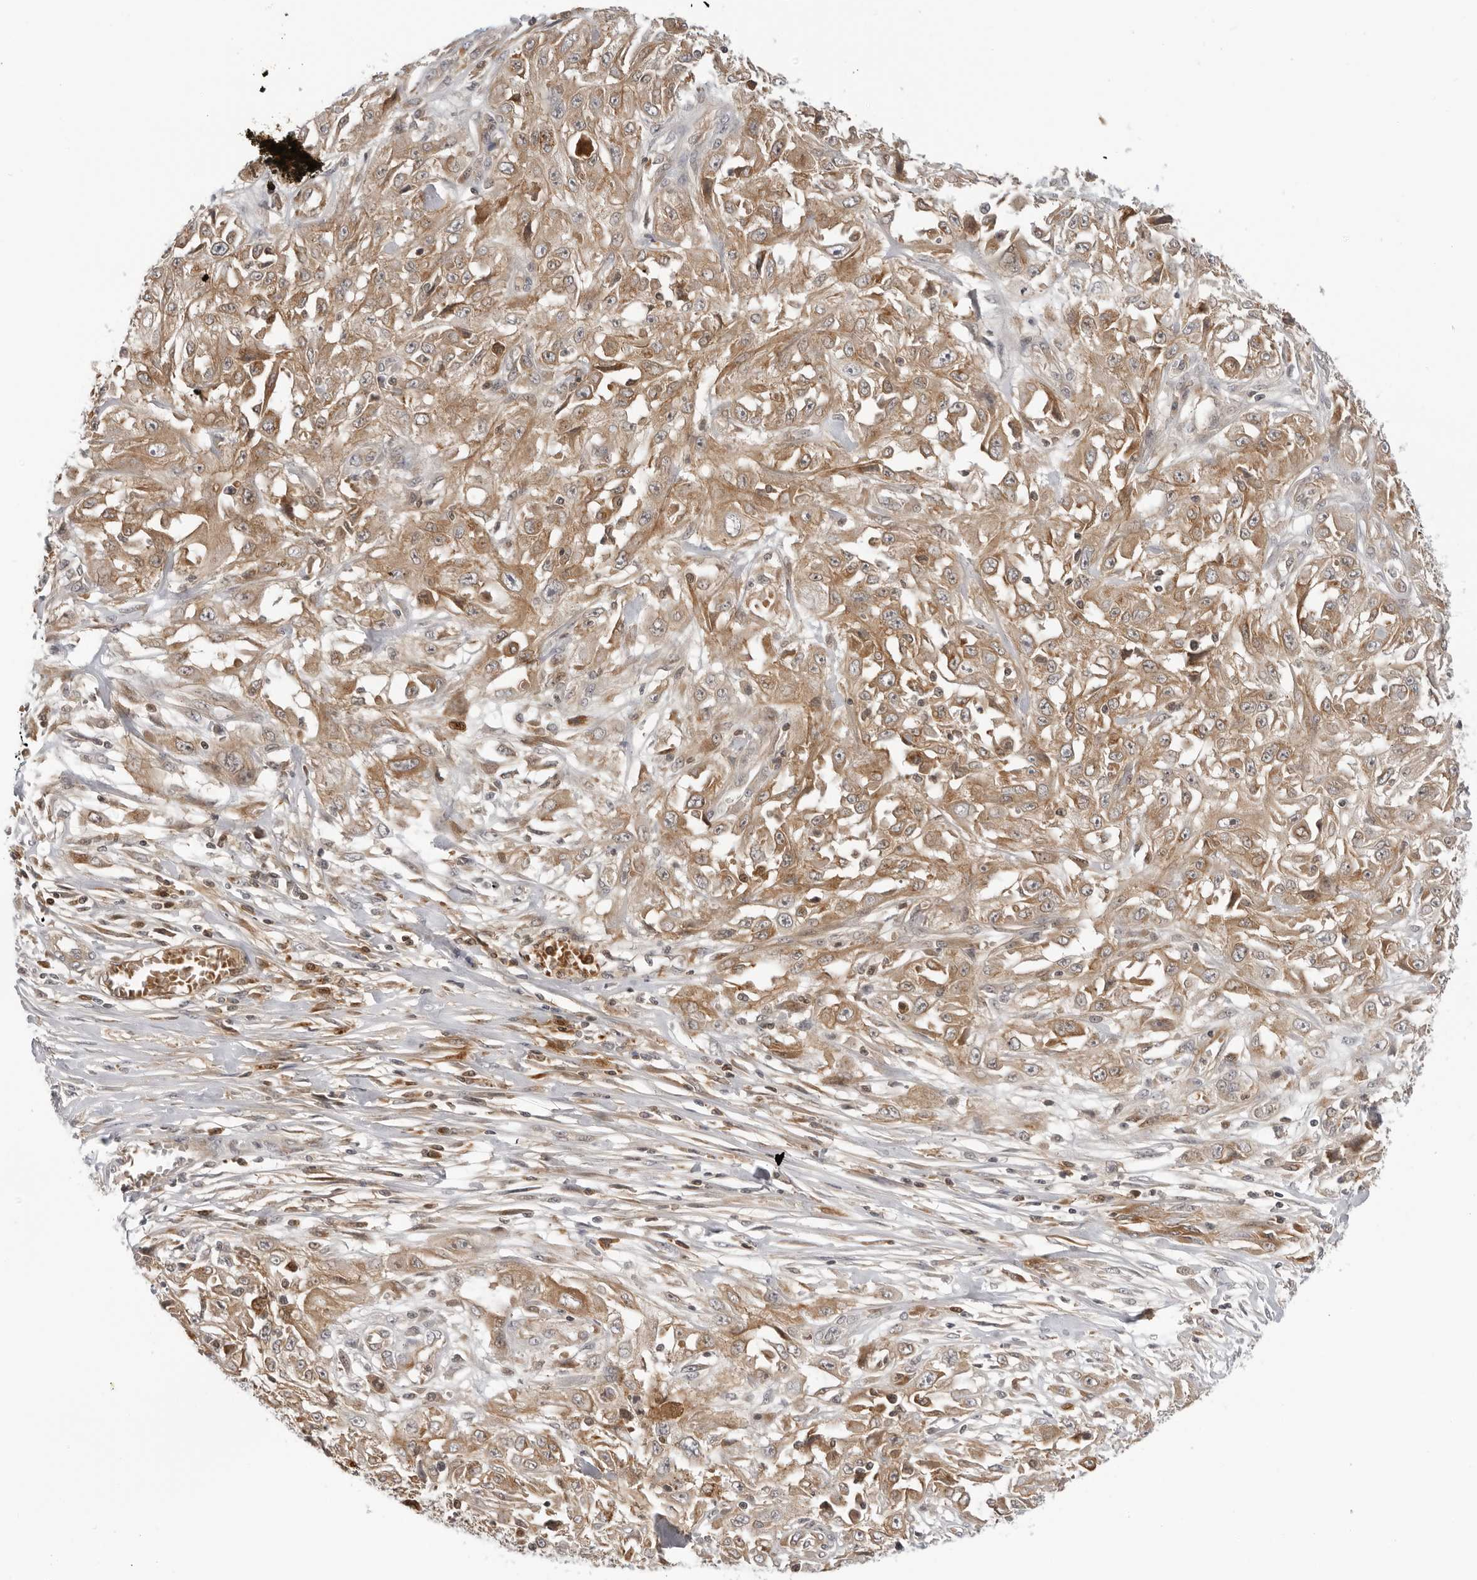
{"staining": {"intensity": "moderate", "quantity": ">75%", "location": "cytoplasmic/membranous"}, "tissue": "skin cancer", "cell_type": "Tumor cells", "image_type": "cancer", "snomed": [{"axis": "morphology", "description": "Squamous cell carcinoma, NOS"}, {"axis": "morphology", "description": "Squamous cell carcinoma, metastatic, NOS"}, {"axis": "topography", "description": "Skin"}, {"axis": "topography", "description": "Lymph node"}], "caption": "Human skin metastatic squamous cell carcinoma stained with a brown dye demonstrates moderate cytoplasmic/membranous positive expression in about >75% of tumor cells.", "gene": "SUGCT", "patient": {"sex": "male", "age": 75}}